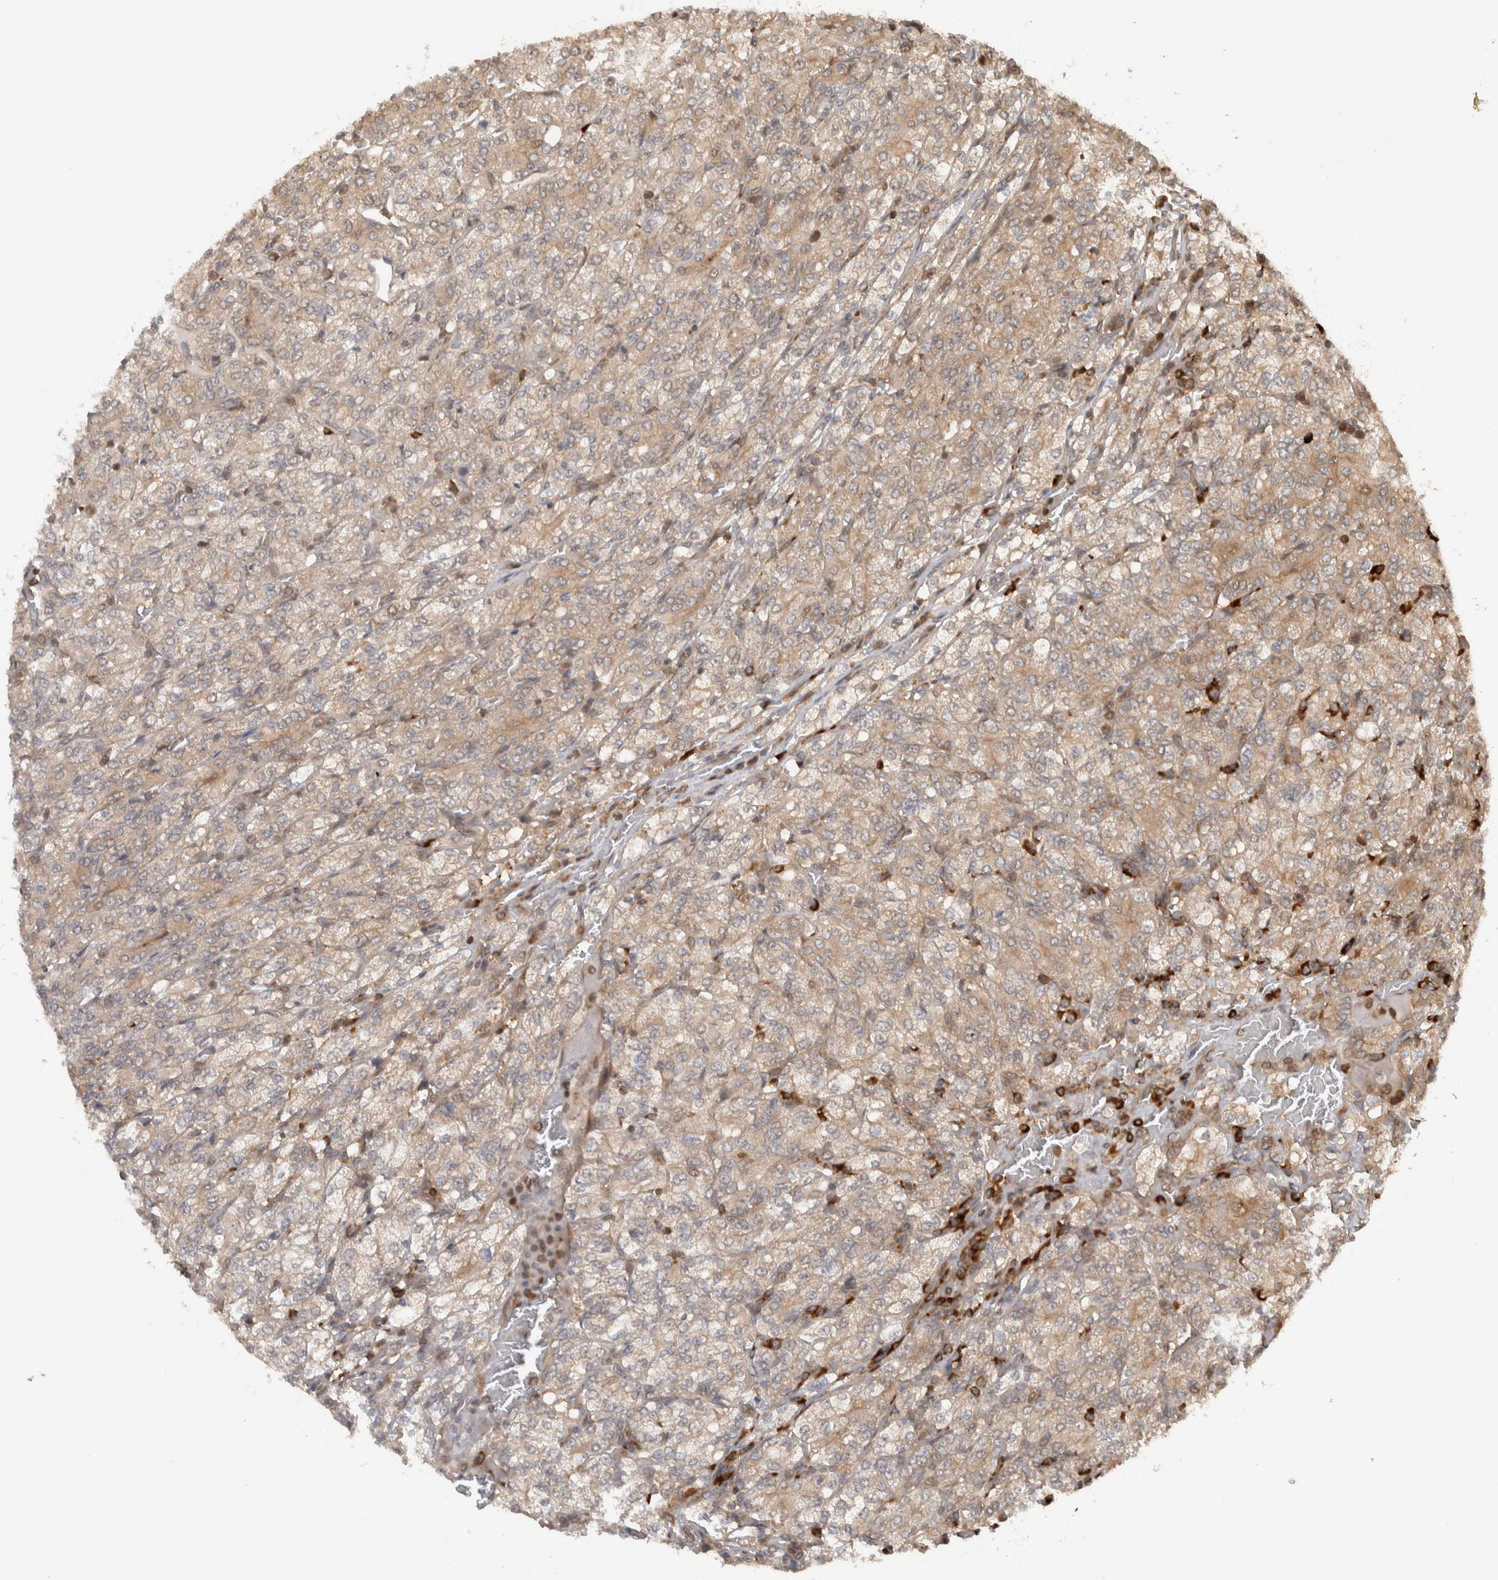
{"staining": {"intensity": "moderate", "quantity": ">75%", "location": "cytoplasmic/membranous"}, "tissue": "renal cancer", "cell_type": "Tumor cells", "image_type": "cancer", "snomed": [{"axis": "morphology", "description": "Adenocarcinoma, NOS"}, {"axis": "topography", "description": "Kidney"}], "caption": "Adenocarcinoma (renal) stained for a protein (brown) exhibits moderate cytoplasmic/membranous positive expression in approximately >75% of tumor cells.", "gene": "CNTROB", "patient": {"sex": "male", "age": 77}}